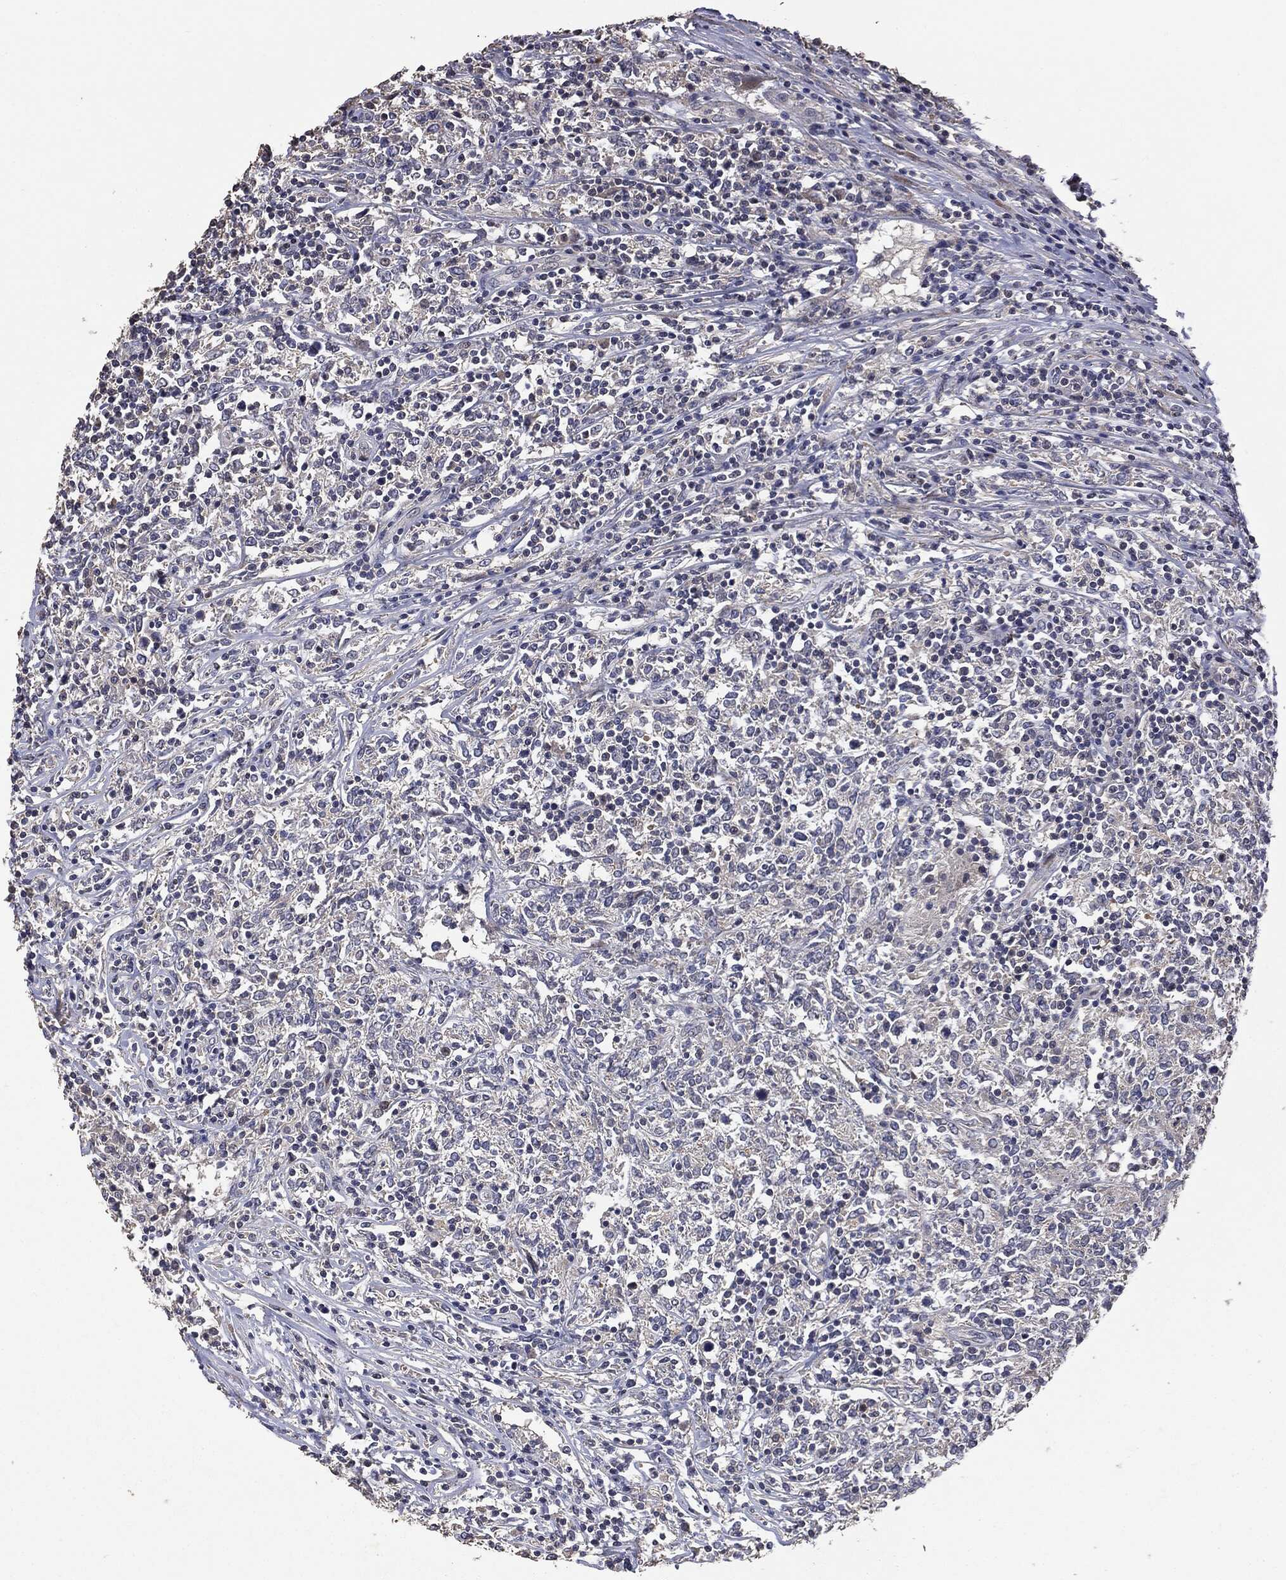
{"staining": {"intensity": "negative", "quantity": "none", "location": "none"}, "tissue": "lymphoma", "cell_type": "Tumor cells", "image_type": "cancer", "snomed": [{"axis": "morphology", "description": "Malignant lymphoma, non-Hodgkin's type, High grade"}, {"axis": "topography", "description": "Lymph node"}], "caption": "The image reveals no staining of tumor cells in malignant lymphoma, non-Hodgkin's type (high-grade).", "gene": "MTOR", "patient": {"sex": "female", "age": 84}}